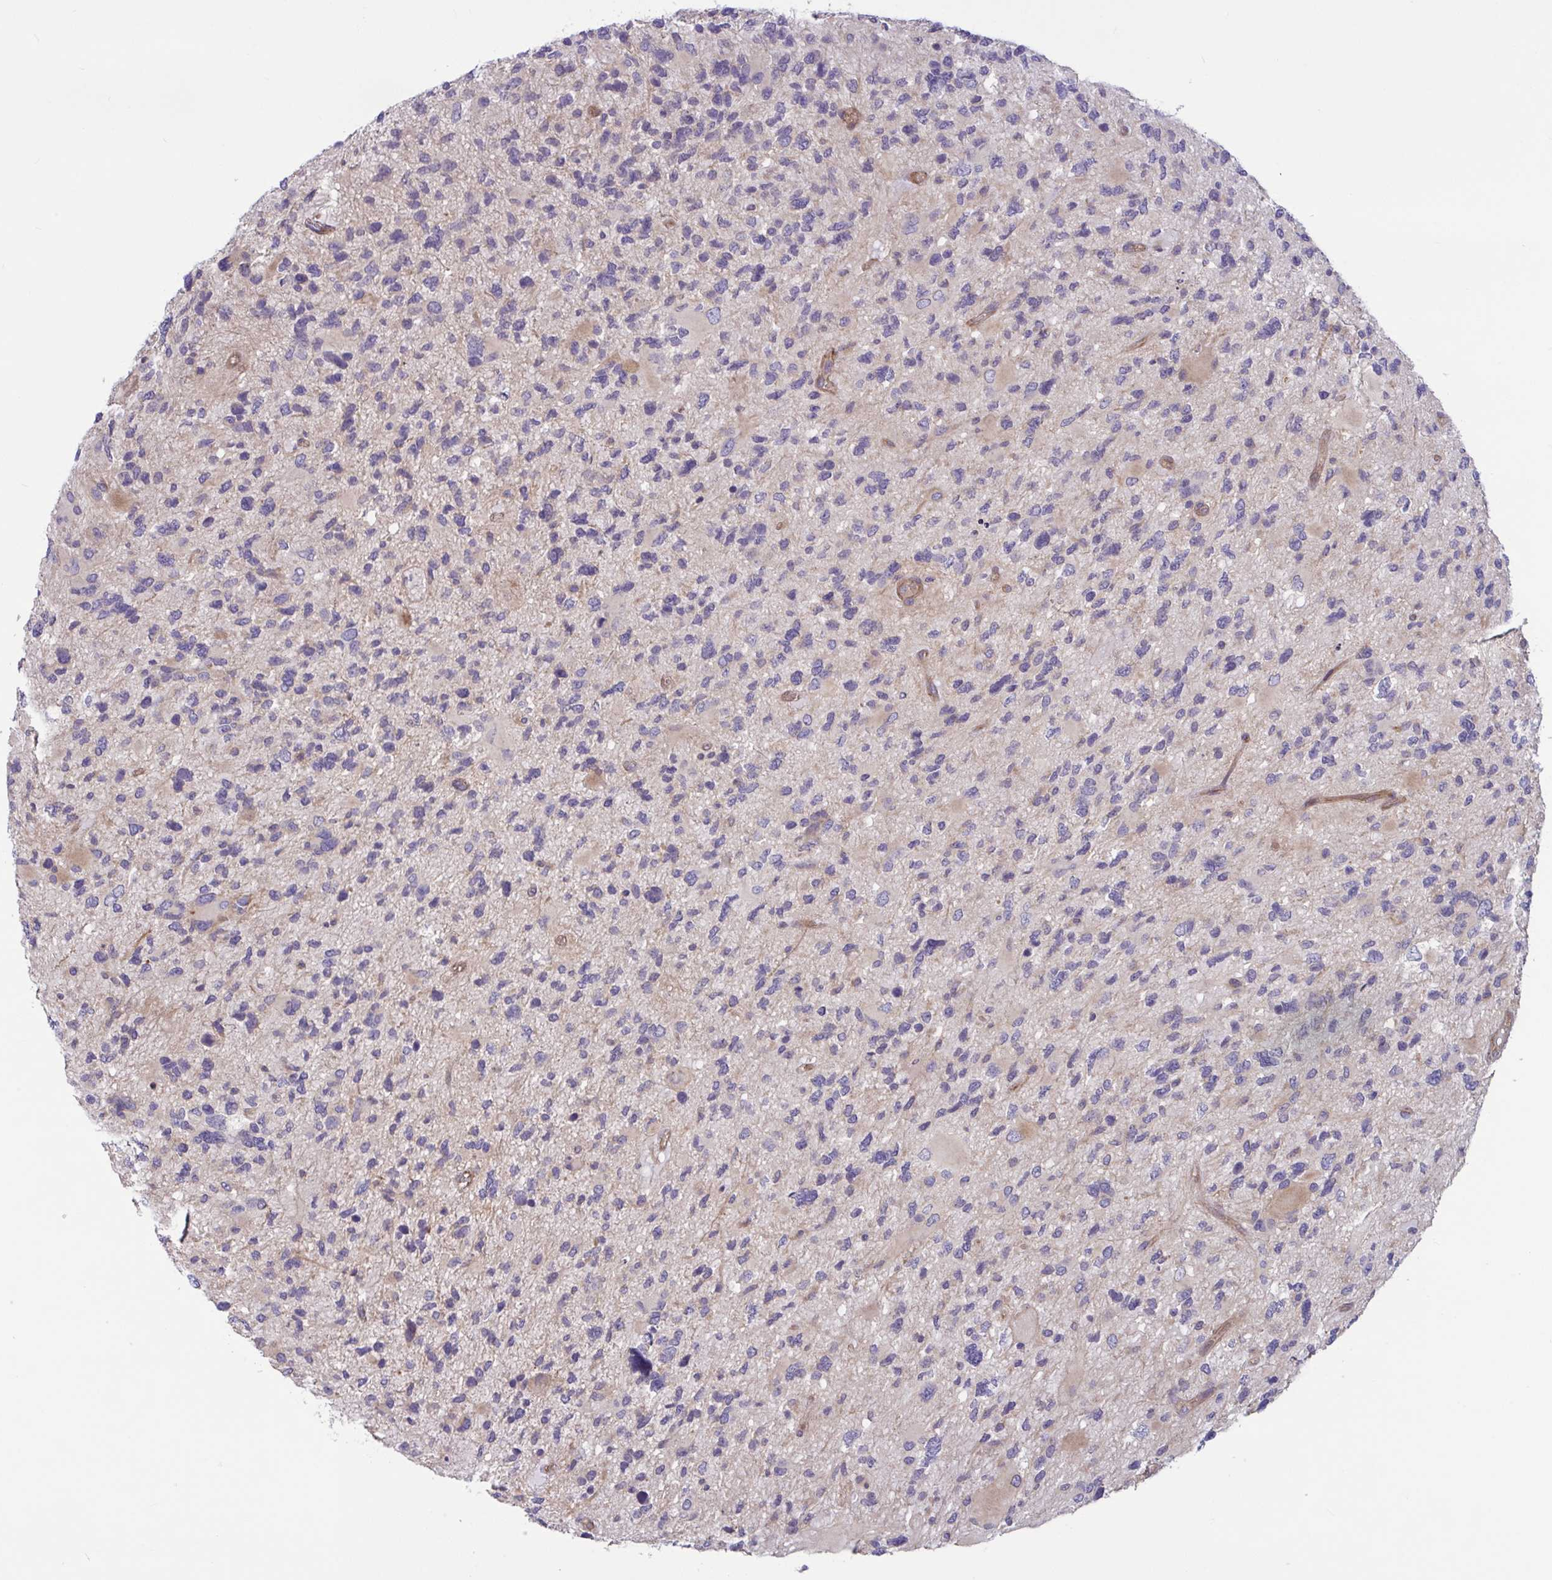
{"staining": {"intensity": "negative", "quantity": "none", "location": "none"}, "tissue": "glioma", "cell_type": "Tumor cells", "image_type": "cancer", "snomed": [{"axis": "morphology", "description": "Glioma, malignant, High grade"}, {"axis": "topography", "description": "Brain"}], "caption": "This micrograph is of malignant glioma (high-grade) stained with immunohistochemistry (IHC) to label a protein in brown with the nuclei are counter-stained blue. There is no expression in tumor cells.", "gene": "TANK", "patient": {"sex": "female", "age": 11}}